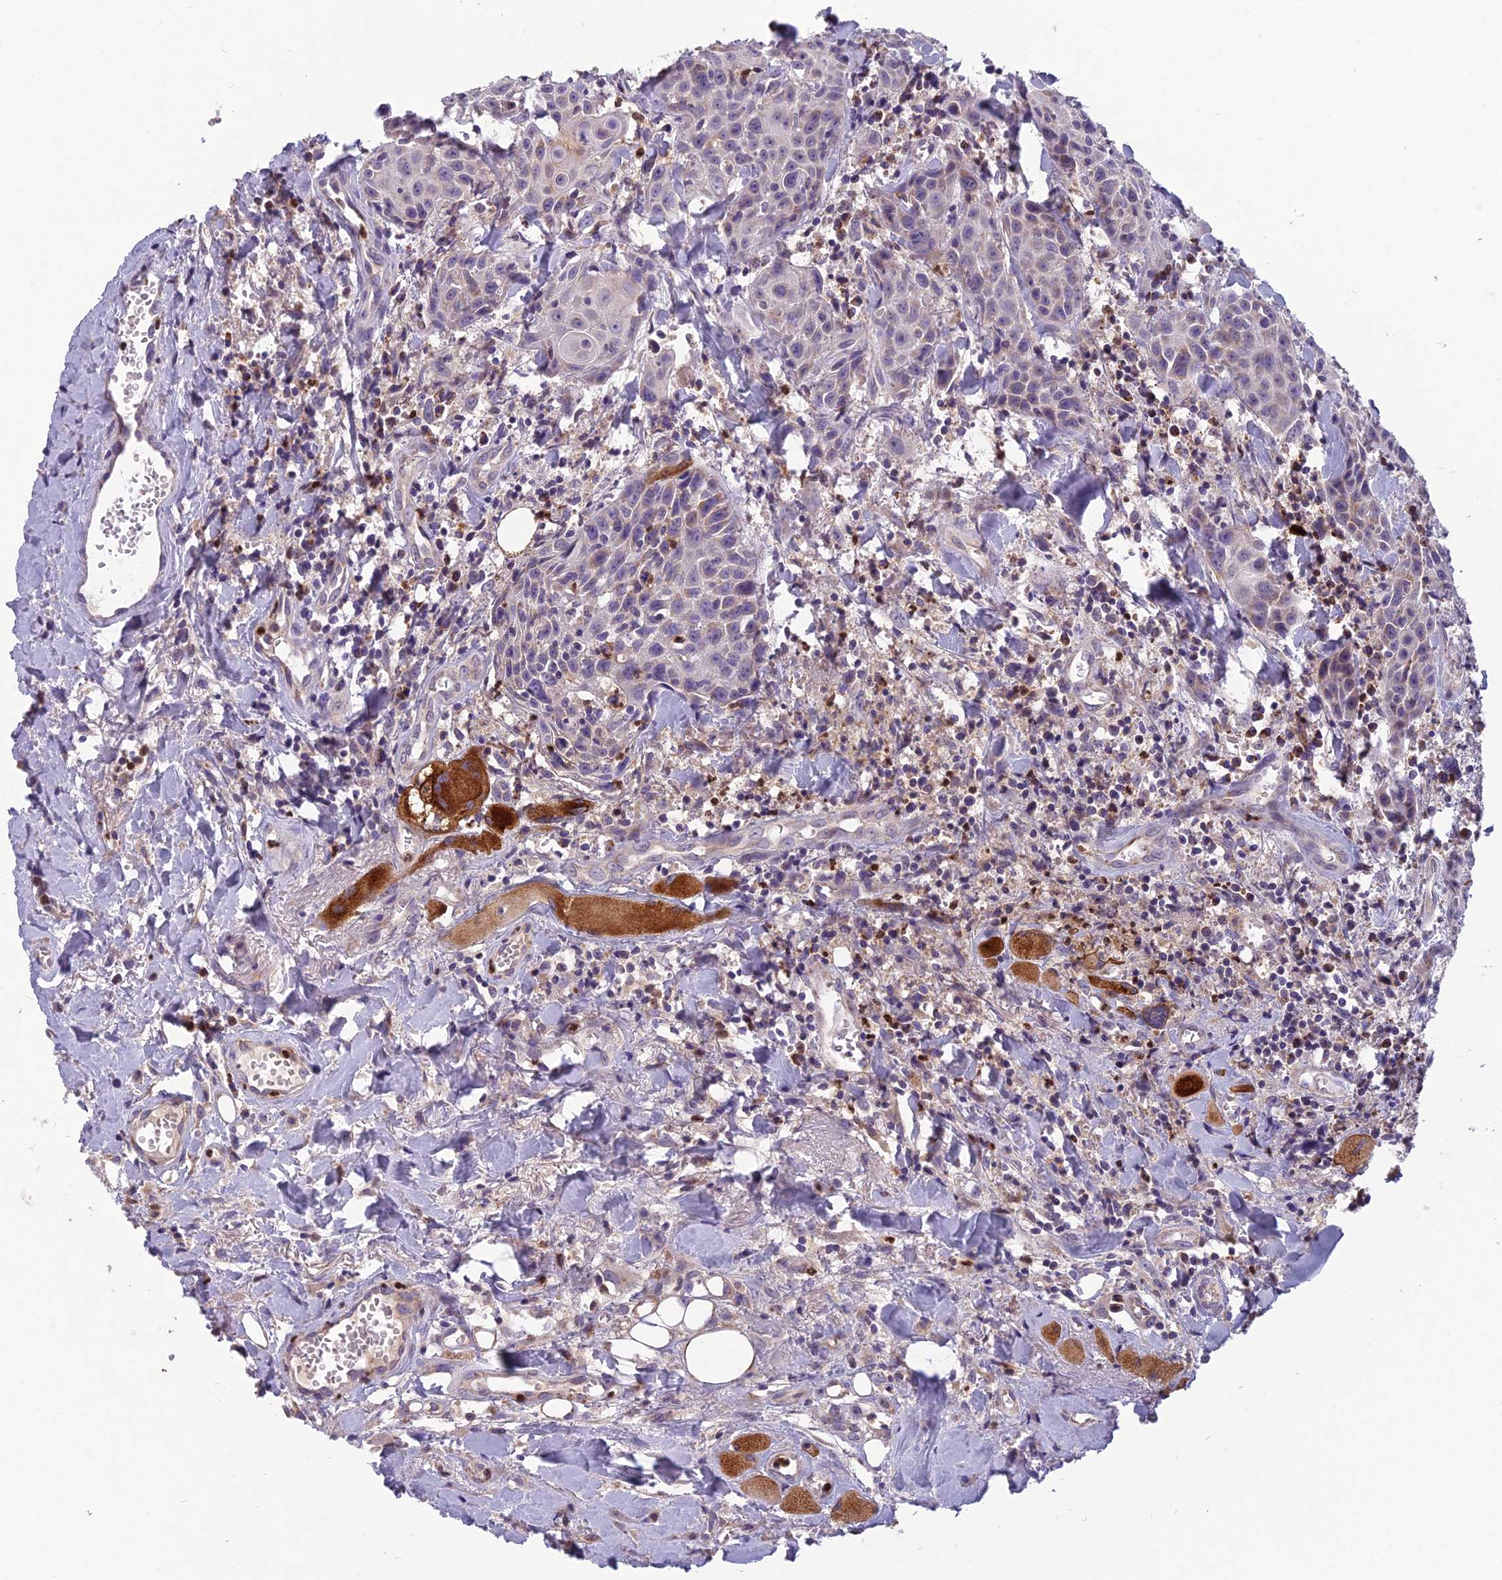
{"staining": {"intensity": "negative", "quantity": "none", "location": "none"}, "tissue": "head and neck cancer", "cell_type": "Tumor cells", "image_type": "cancer", "snomed": [{"axis": "morphology", "description": "Squamous cell carcinoma, NOS"}, {"axis": "topography", "description": "Oral tissue"}, {"axis": "topography", "description": "Head-Neck"}], "caption": "Tumor cells show no significant positivity in head and neck cancer.", "gene": "ENSG00000188897", "patient": {"sex": "female", "age": 82}}